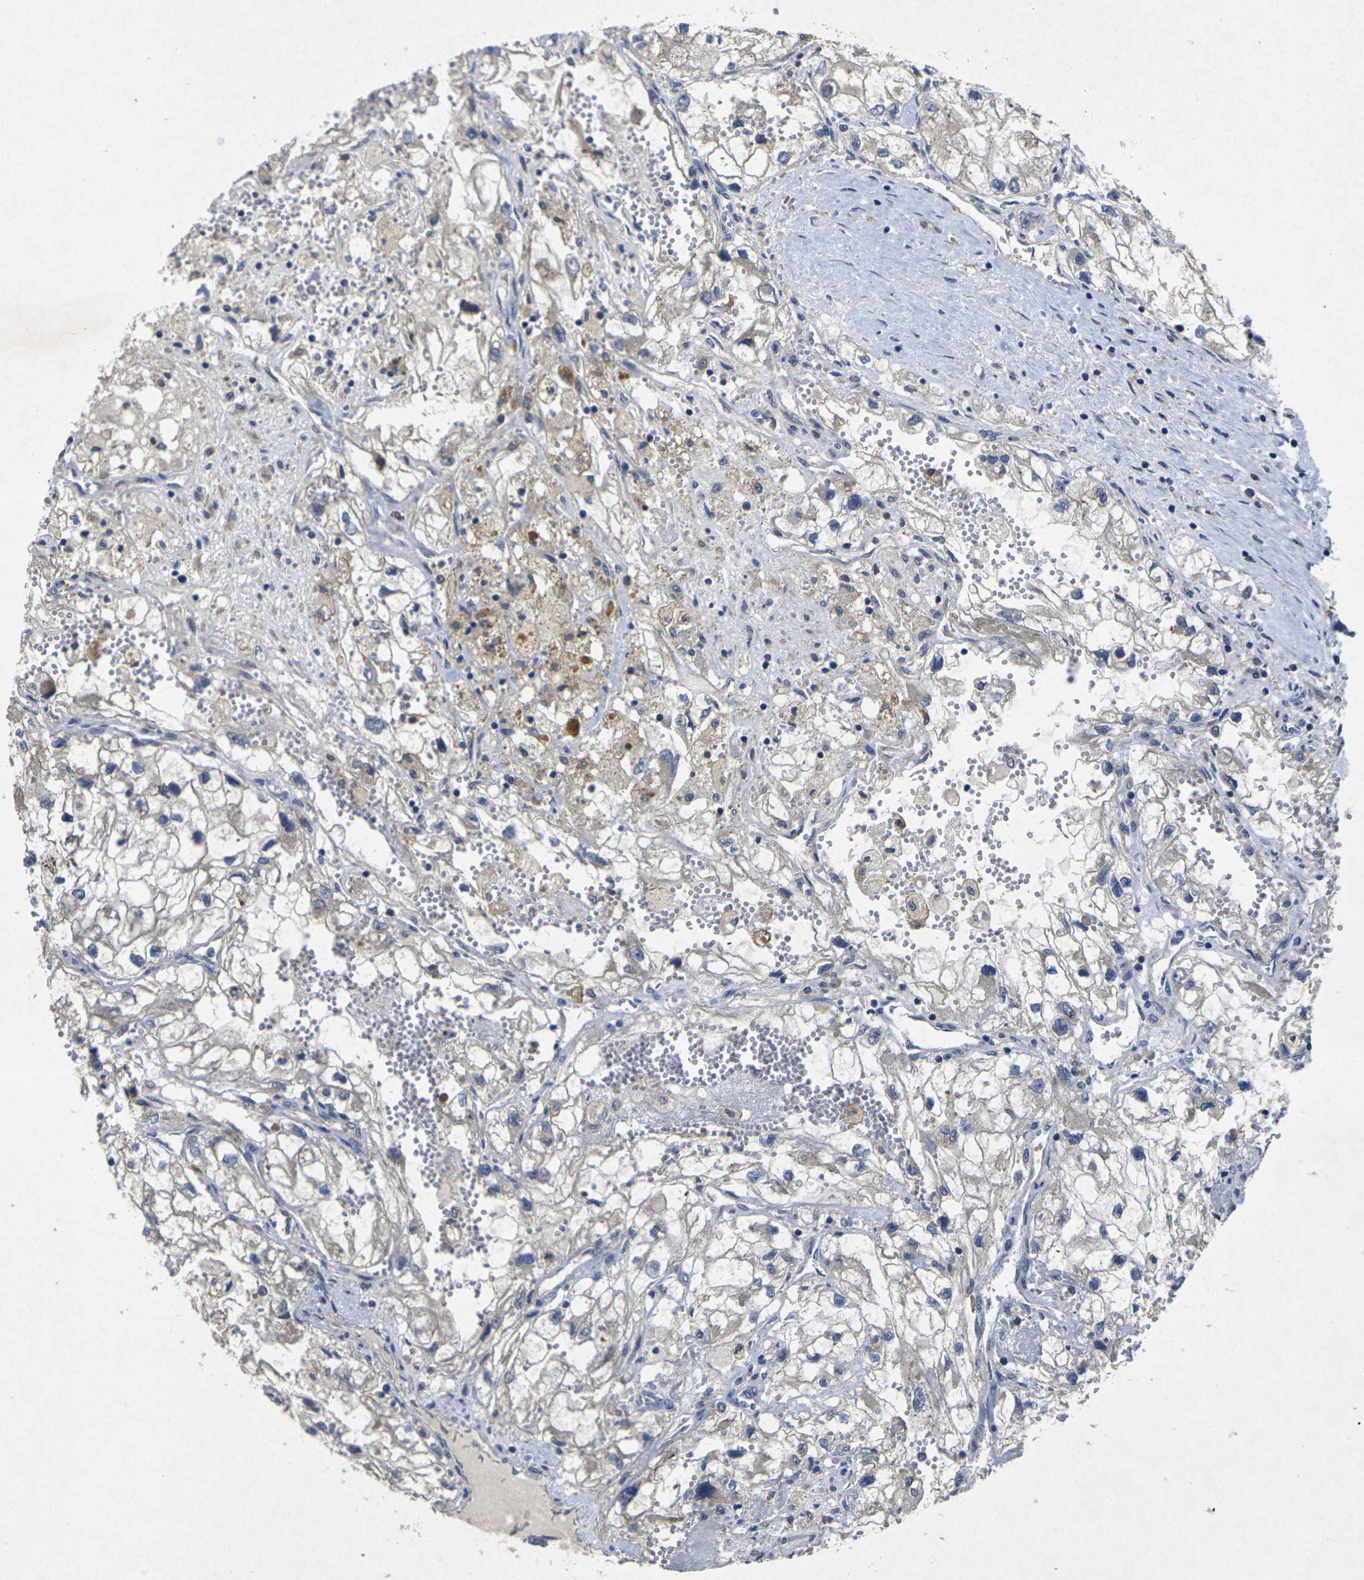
{"staining": {"intensity": "negative", "quantity": "none", "location": "none"}, "tissue": "renal cancer", "cell_type": "Tumor cells", "image_type": "cancer", "snomed": [{"axis": "morphology", "description": "Adenocarcinoma, NOS"}, {"axis": "topography", "description": "Kidney"}], "caption": "This is an IHC micrograph of renal adenocarcinoma. There is no expression in tumor cells.", "gene": "KIF1B", "patient": {"sex": "female", "age": 70}}